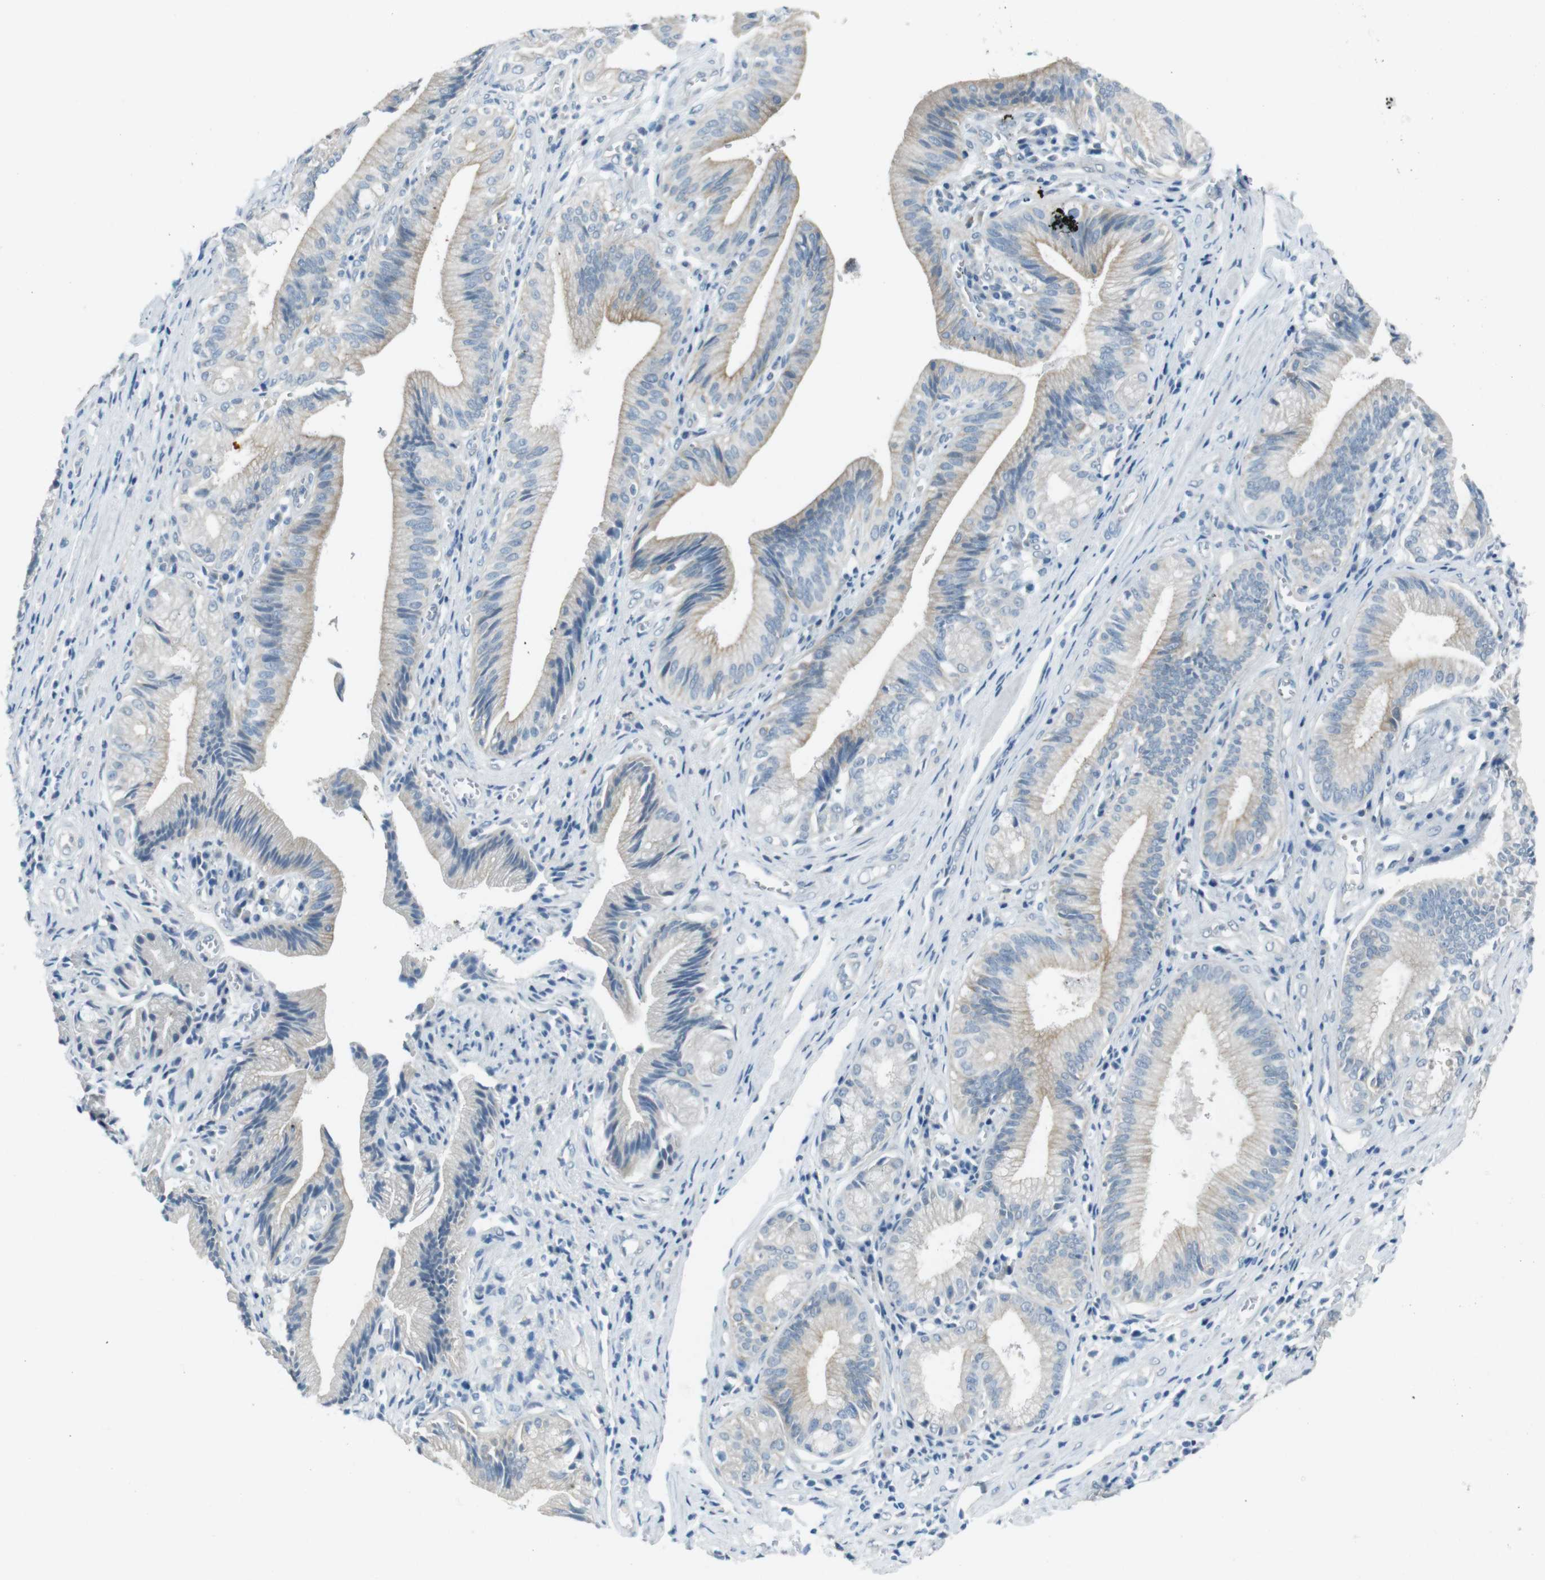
{"staining": {"intensity": "negative", "quantity": "none", "location": "none"}, "tissue": "pancreatic cancer", "cell_type": "Tumor cells", "image_type": "cancer", "snomed": [{"axis": "morphology", "description": "Adenocarcinoma, NOS"}, {"axis": "topography", "description": "Pancreas"}], "caption": "Immunohistochemistry image of neoplastic tissue: human pancreatic cancer (adenocarcinoma) stained with DAB (3,3'-diaminobenzidine) shows no significant protein expression in tumor cells.", "gene": "ENTPD7", "patient": {"sex": "female", "age": 75}}